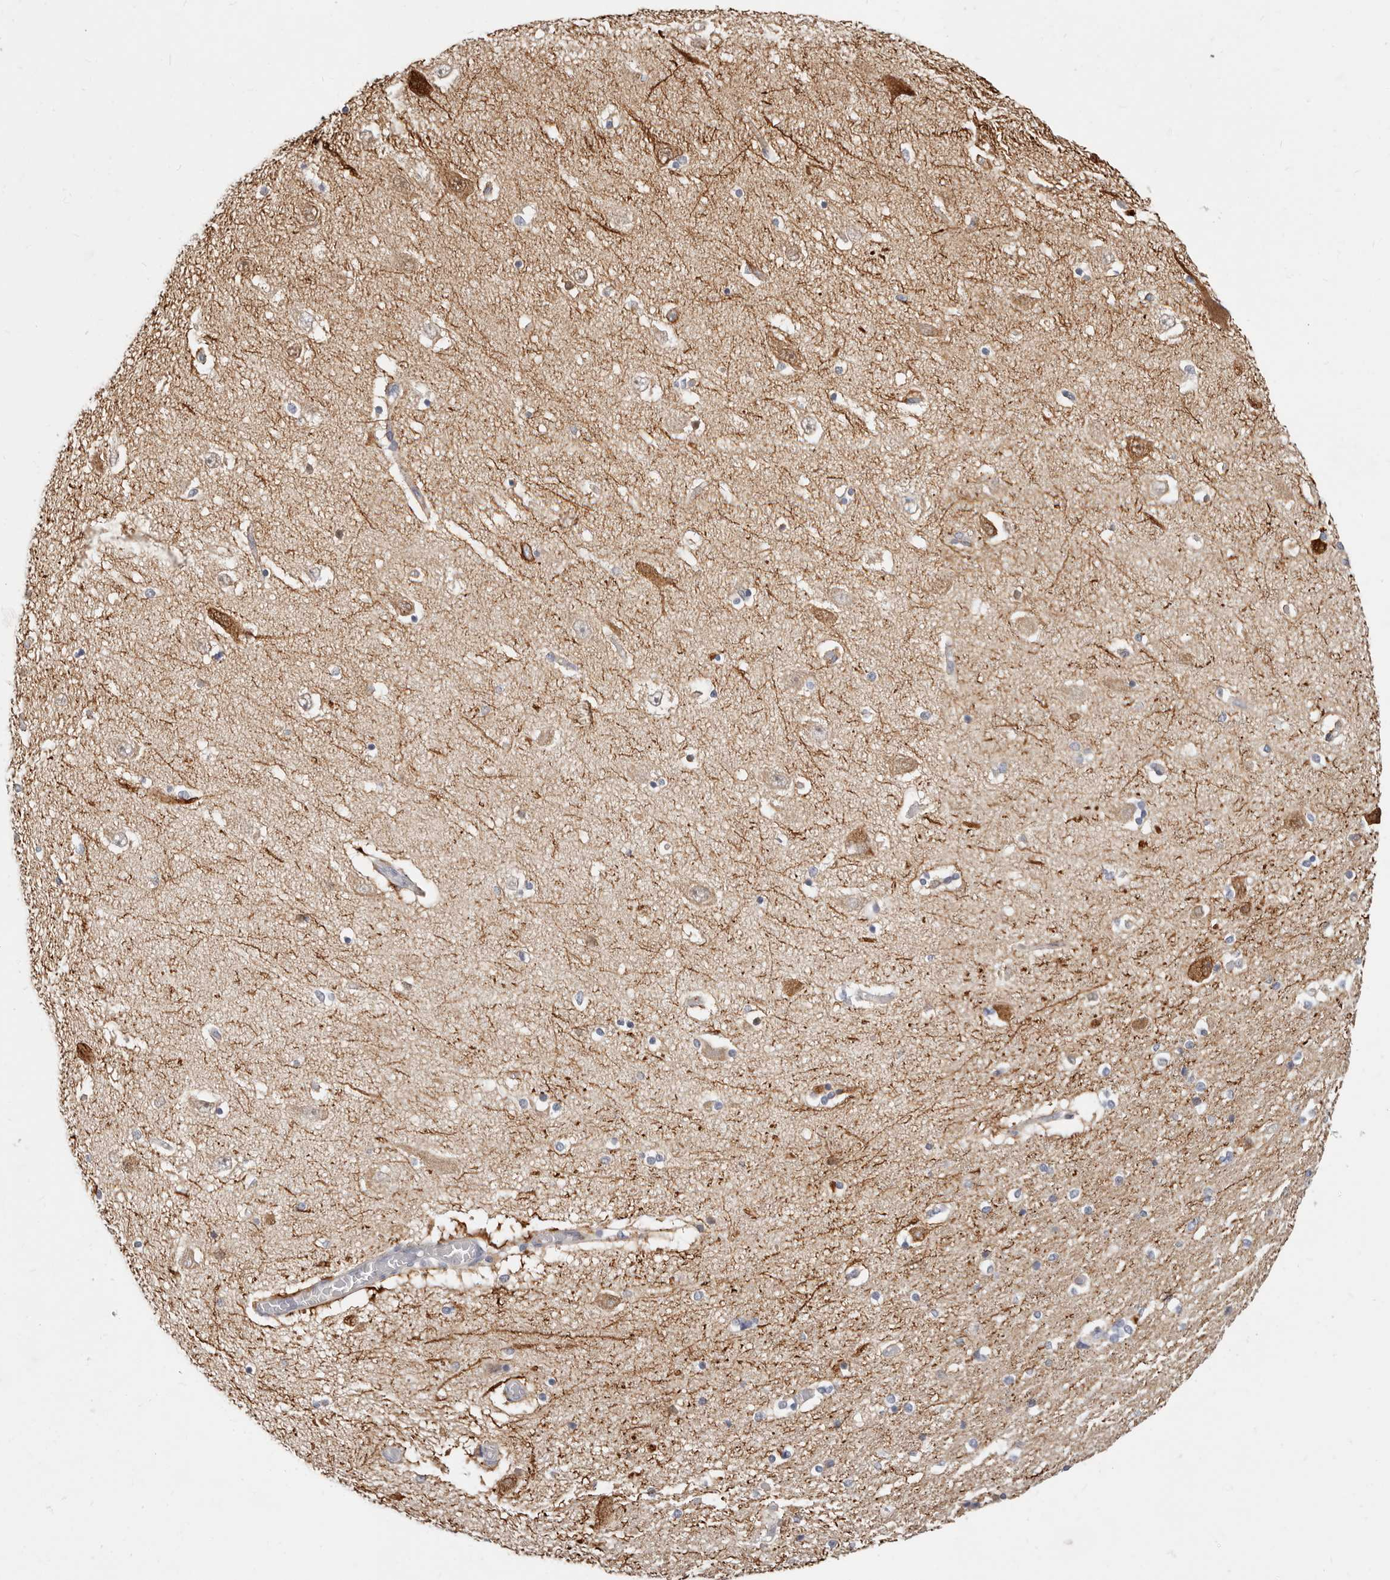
{"staining": {"intensity": "weak", "quantity": "25%-75%", "location": "cytoplasmic/membranous"}, "tissue": "hippocampus", "cell_type": "Glial cells", "image_type": "normal", "snomed": [{"axis": "morphology", "description": "Normal tissue, NOS"}, {"axis": "topography", "description": "Hippocampus"}], "caption": "Immunohistochemical staining of normal hippocampus demonstrates weak cytoplasmic/membranous protein positivity in approximately 25%-75% of glial cells. The staining was performed using DAB (3,3'-diaminobenzidine) to visualize the protein expression in brown, while the nuclei were stained in blue with hematoxylin (Magnification: 20x).", "gene": "ZRANB1", "patient": {"sex": "female", "age": 54}}